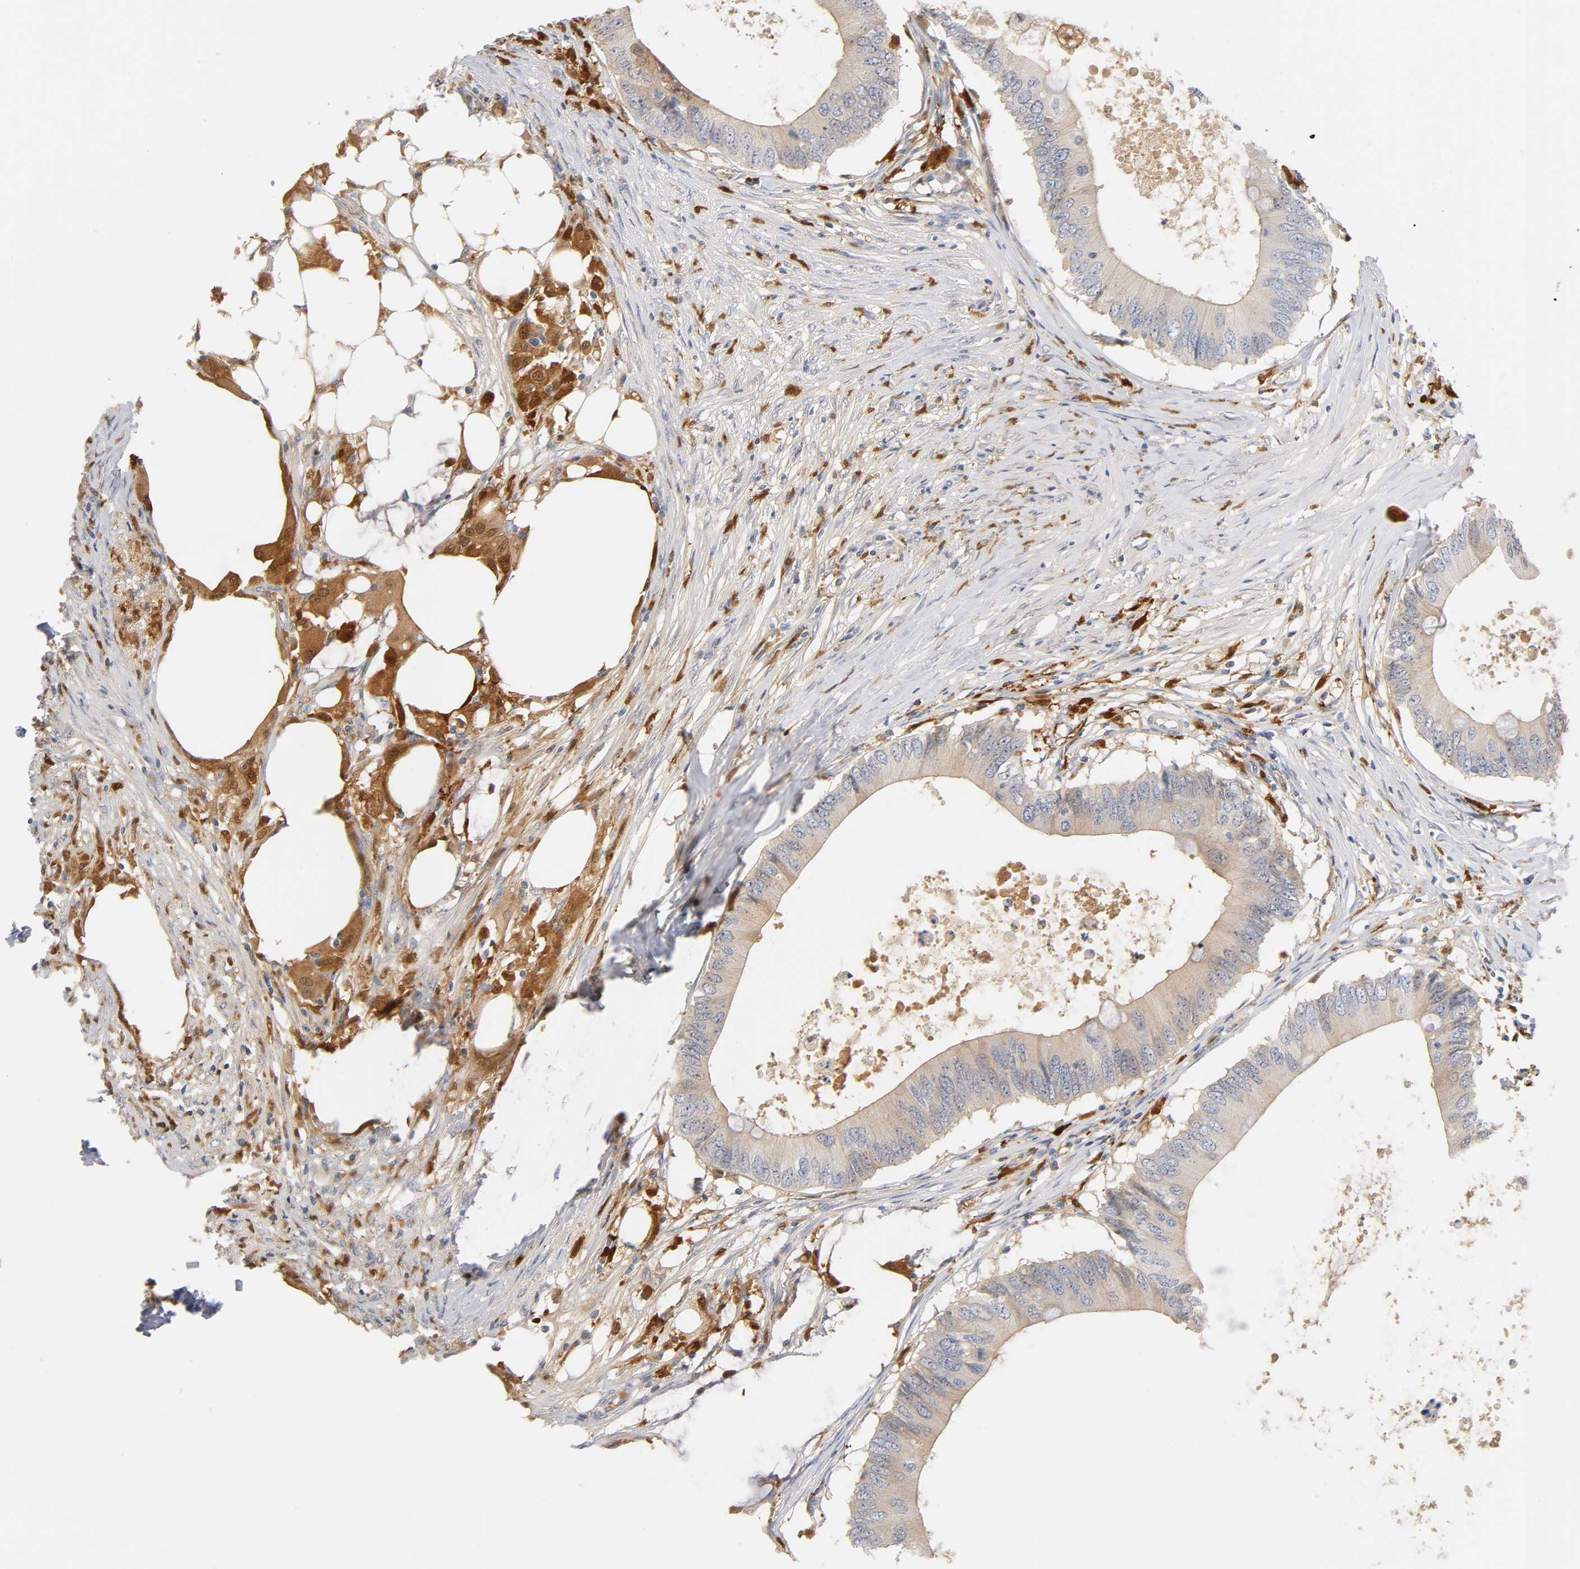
{"staining": {"intensity": "weak", "quantity": "25%-75%", "location": "cytoplasmic/membranous"}, "tissue": "colorectal cancer", "cell_type": "Tumor cells", "image_type": "cancer", "snomed": [{"axis": "morphology", "description": "Adenocarcinoma, NOS"}, {"axis": "topography", "description": "Colon"}], "caption": "Protein expression analysis of human colorectal cancer (adenocarcinoma) reveals weak cytoplasmic/membranous expression in about 25%-75% of tumor cells.", "gene": "IL18", "patient": {"sex": "male", "age": 71}}